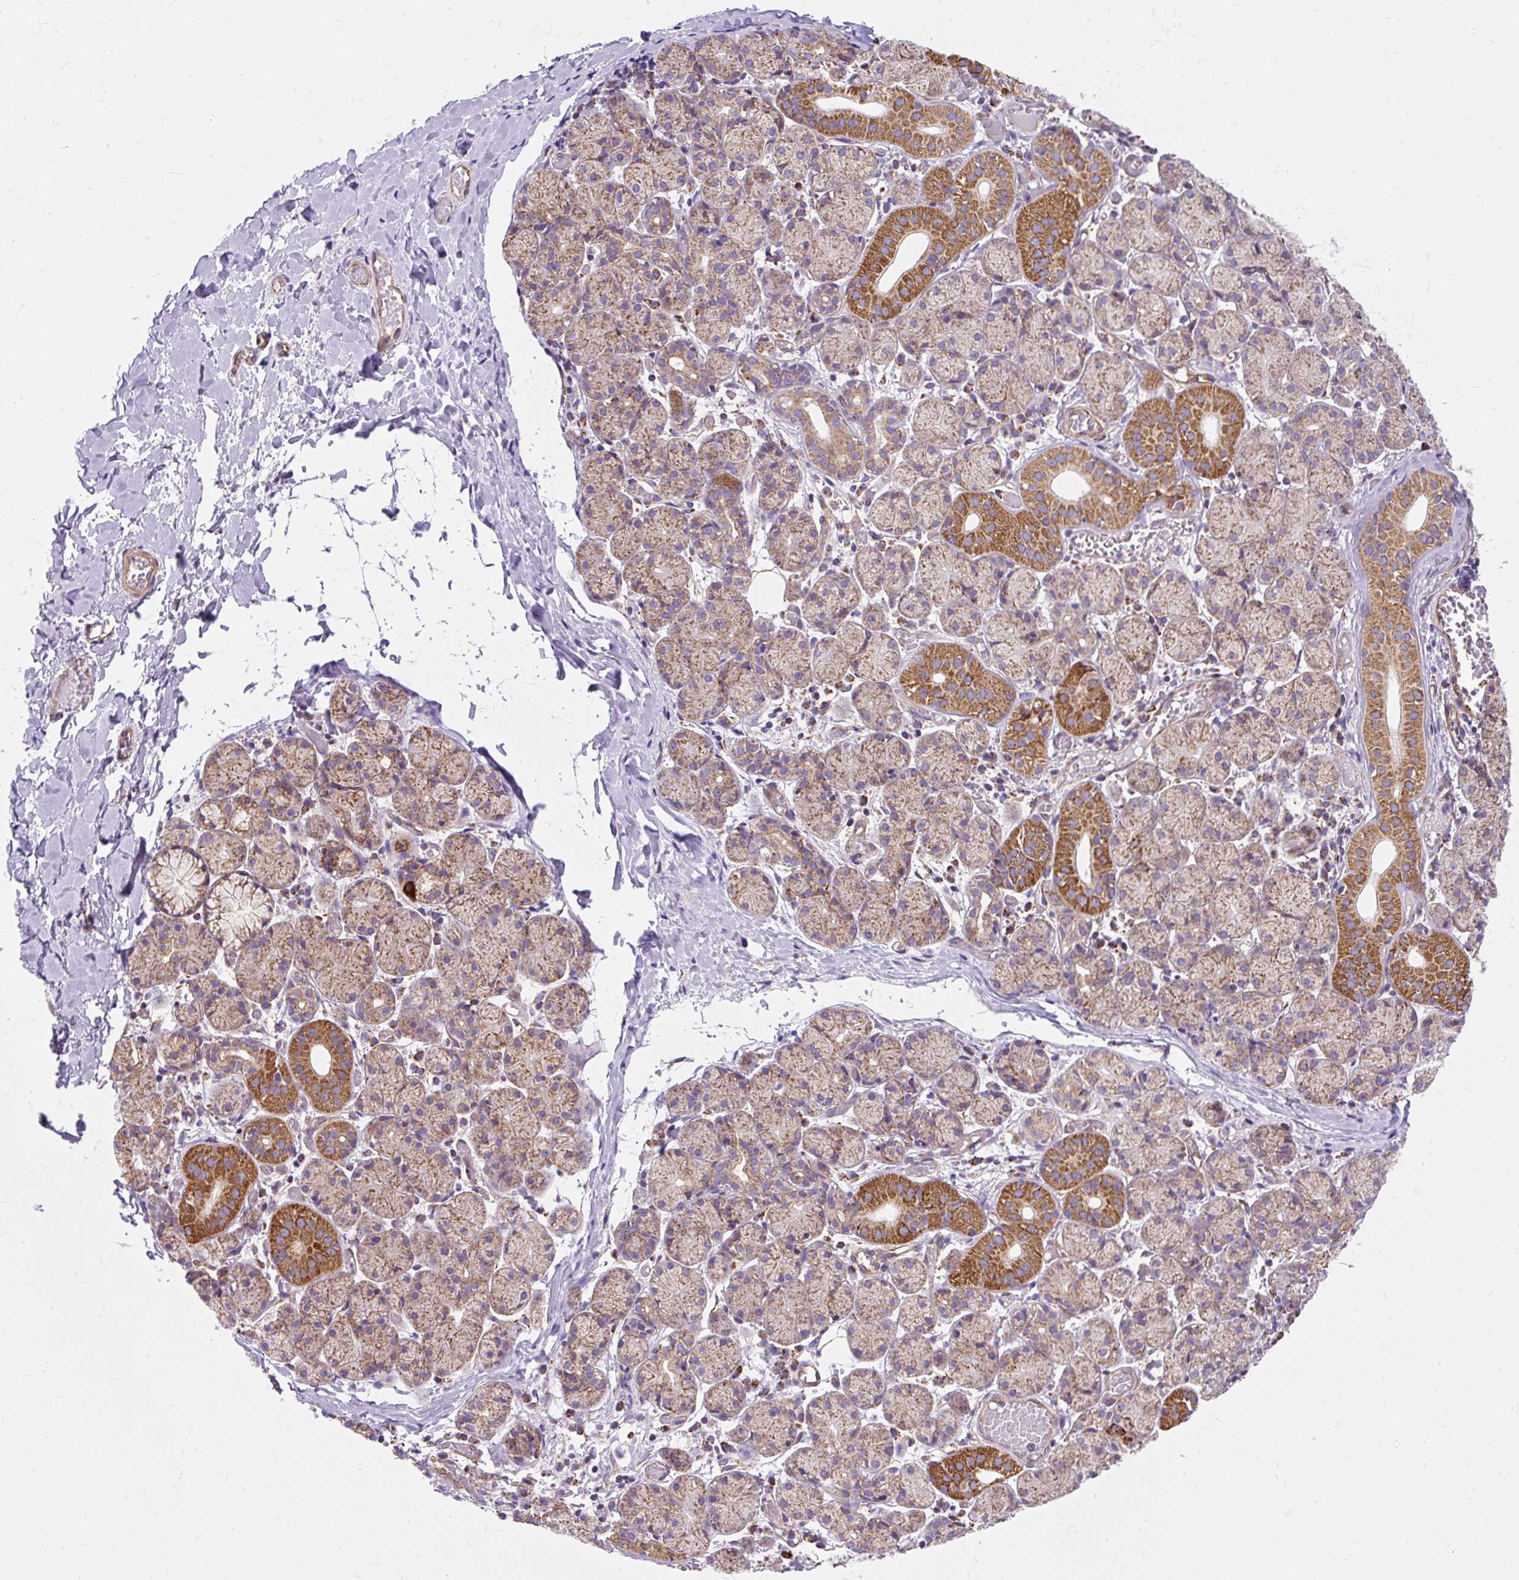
{"staining": {"intensity": "moderate", "quantity": ">75%", "location": "cytoplasmic/membranous"}, "tissue": "salivary gland", "cell_type": "Glandular cells", "image_type": "normal", "snomed": [{"axis": "morphology", "description": "Normal tissue, NOS"}, {"axis": "topography", "description": "Salivary gland"}], "caption": "The micrograph exhibits staining of unremarkable salivary gland, revealing moderate cytoplasmic/membranous protein expression (brown color) within glandular cells.", "gene": "CEP290", "patient": {"sex": "female", "age": 24}}